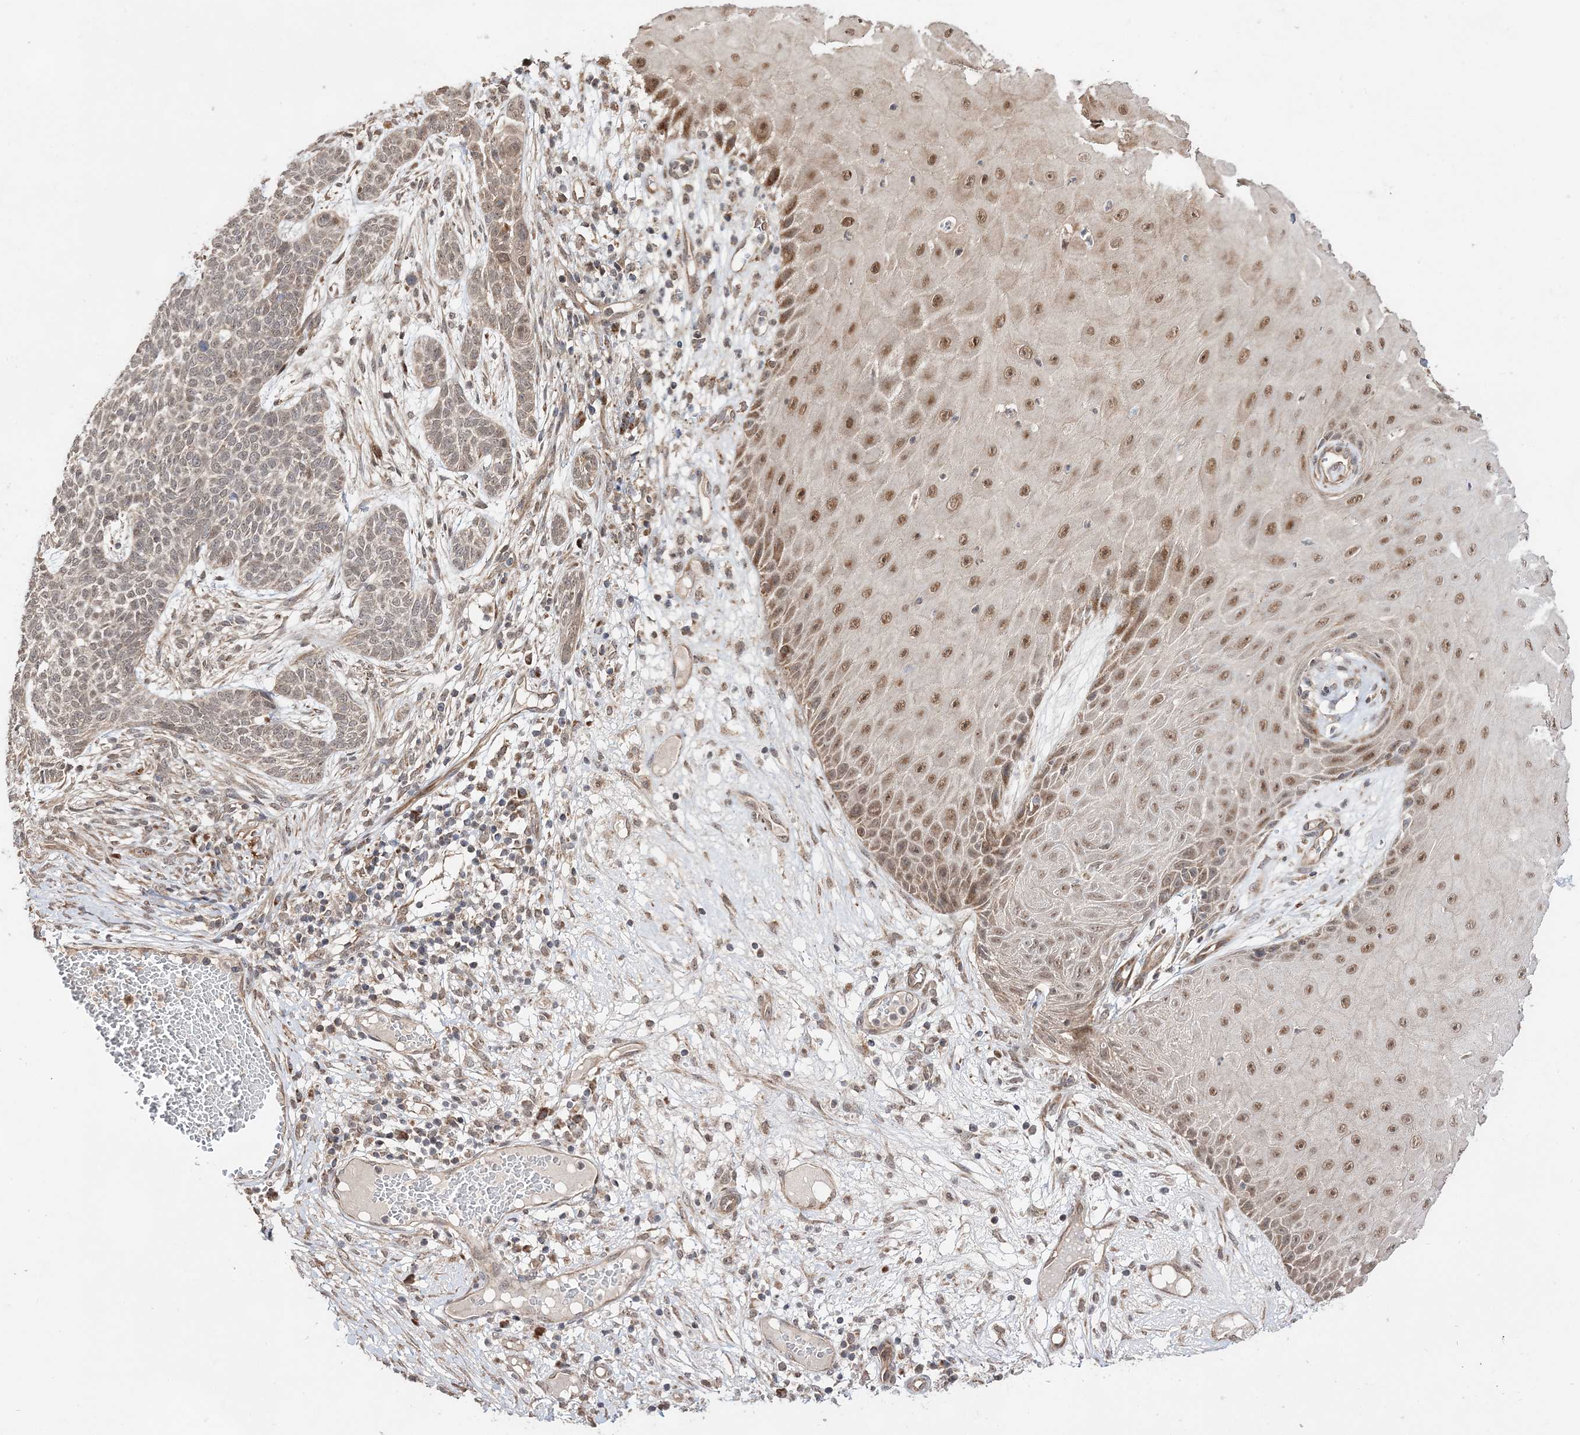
{"staining": {"intensity": "negative", "quantity": "none", "location": "none"}, "tissue": "skin cancer", "cell_type": "Tumor cells", "image_type": "cancer", "snomed": [{"axis": "morphology", "description": "Normal tissue, NOS"}, {"axis": "morphology", "description": "Basal cell carcinoma"}, {"axis": "topography", "description": "Skin"}], "caption": "Immunohistochemistry of basal cell carcinoma (skin) demonstrates no staining in tumor cells.", "gene": "DALRD3", "patient": {"sex": "male", "age": 64}}